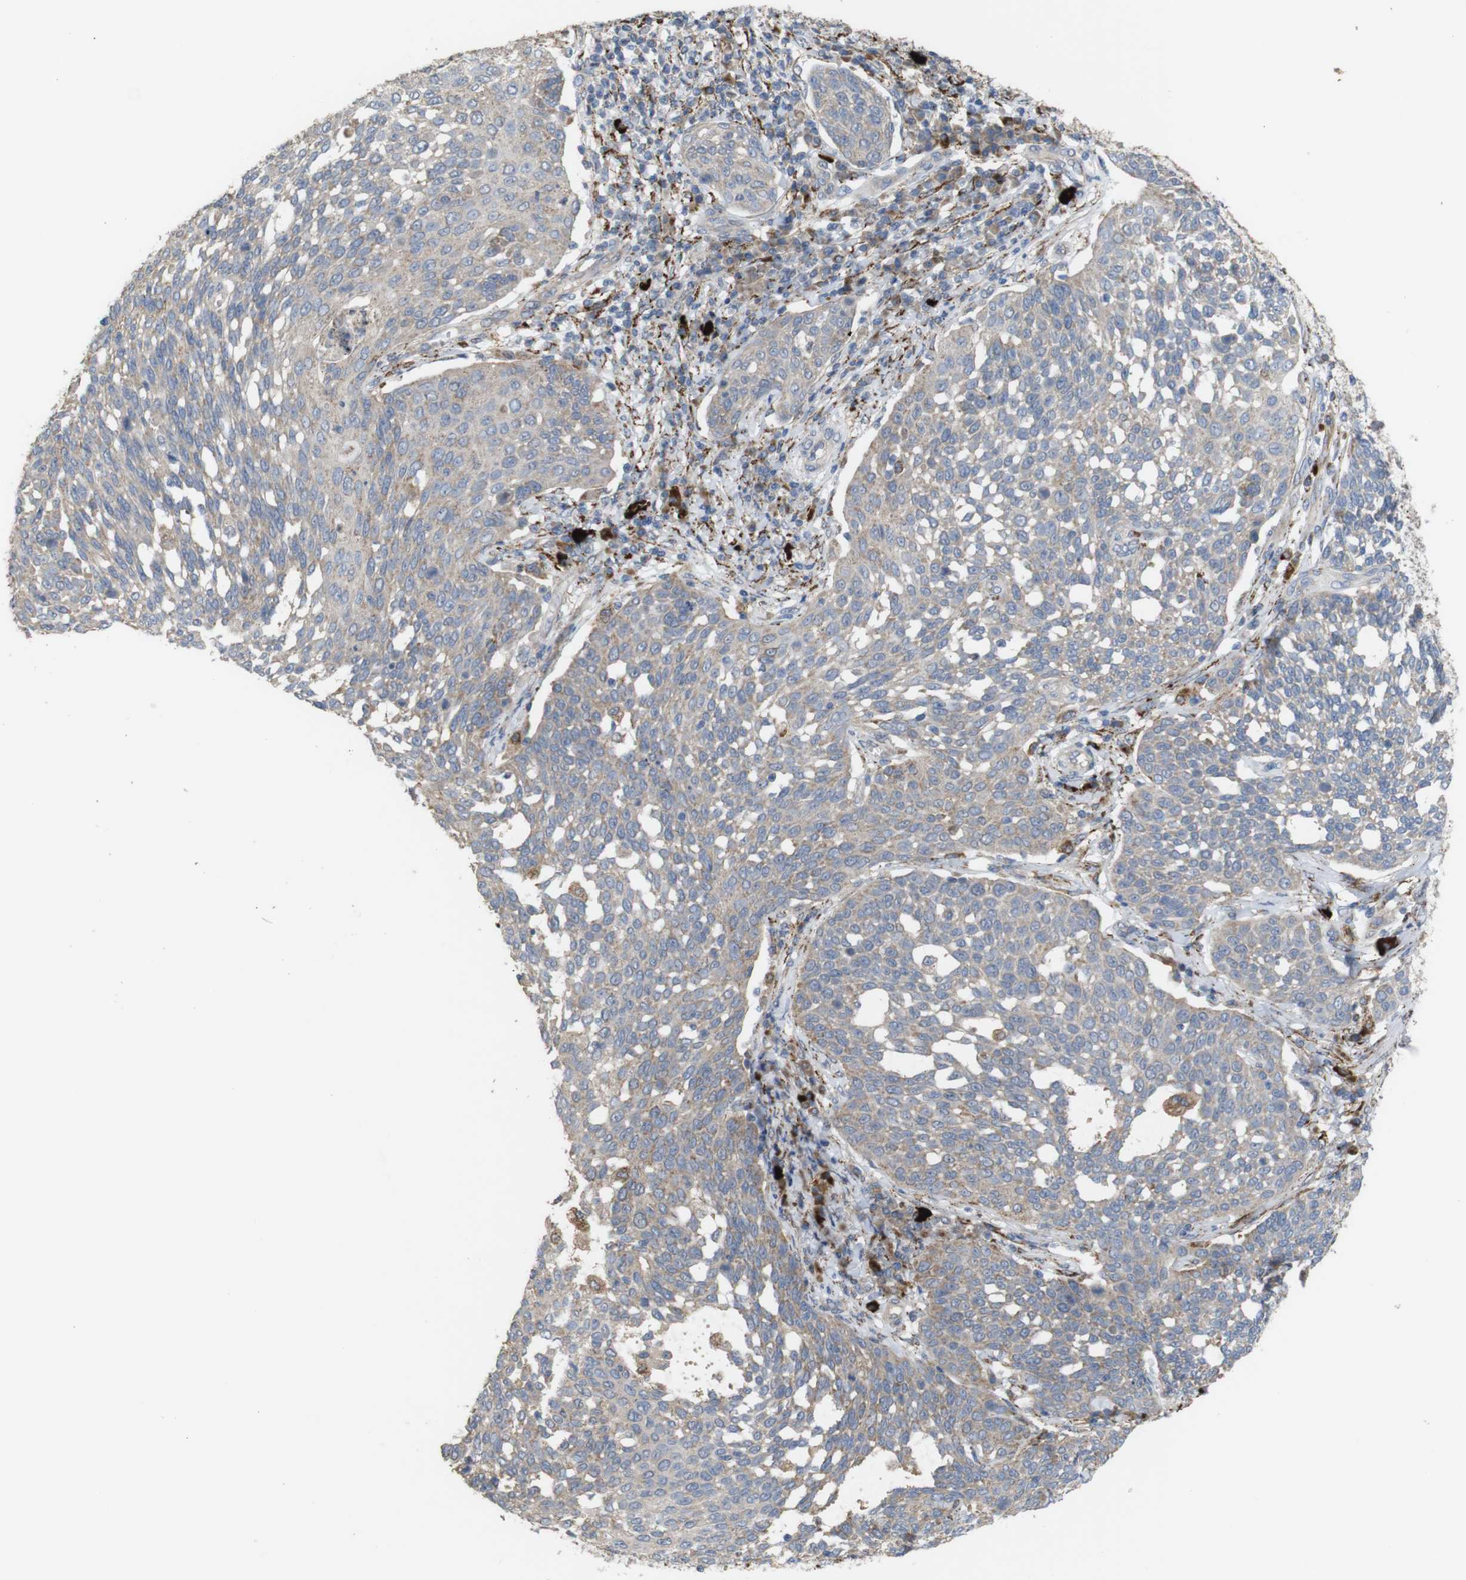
{"staining": {"intensity": "weak", "quantity": ">75%", "location": "cytoplasmic/membranous"}, "tissue": "cervical cancer", "cell_type": "Tumor cells", "image_type": "cancer", "snomed": [{"axis": "morphology", "description": "Squamous cell carcinoma, NOS"}, {"axis": "topography", "description": "Cervix"}], "caption": "Immunohistochemistry (IHC) of cervical squamous cell carcinoma demonstrates low levels of weak cytoplasmic/membranous positivity in about >75% of tumor cells.", "gene": "PTPRR", "patient": {"sex": "female", "age": 34}}